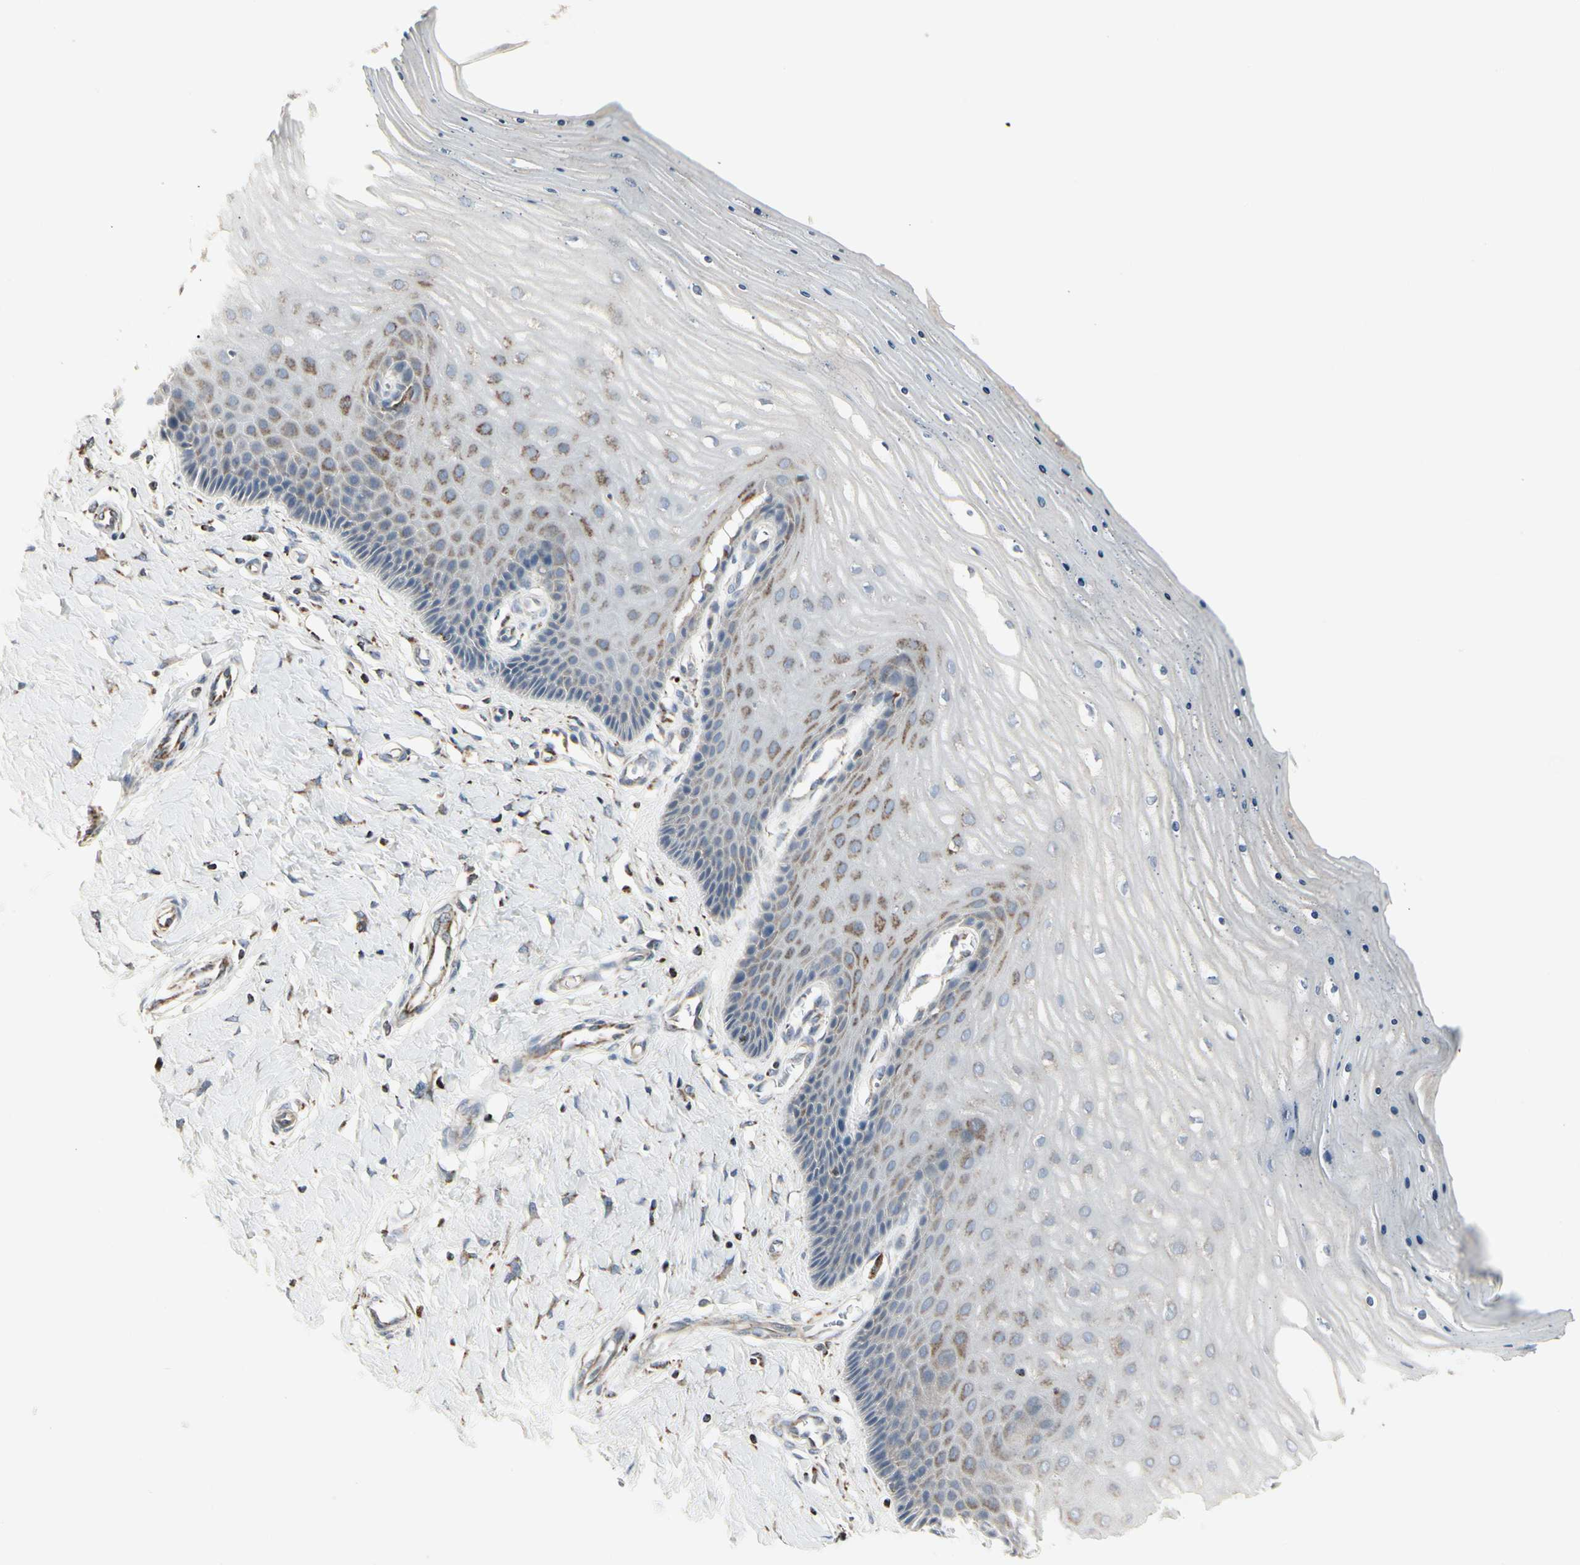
{"staining": {"intensity": "moderate", "quantity": "<25%", "location": "cytoplasmic/membranous"}, "tissue": "cervix", "cell_type": "Glandular cells", "image_type": "normal", "snomed": [{"axis": "morphology", "description": "Normal tissue, NOS"}, {"axis": "topography", "description": "Cervix"}], "caption": "An image showing moderate cytoplasmic/membranous staining in approximately <25% of glandular cells in normal cervix, as visualized by brown immunohistochemical staining.", "gene": "TMEM176A", "patient": {"sex": "female", "age": 55}}